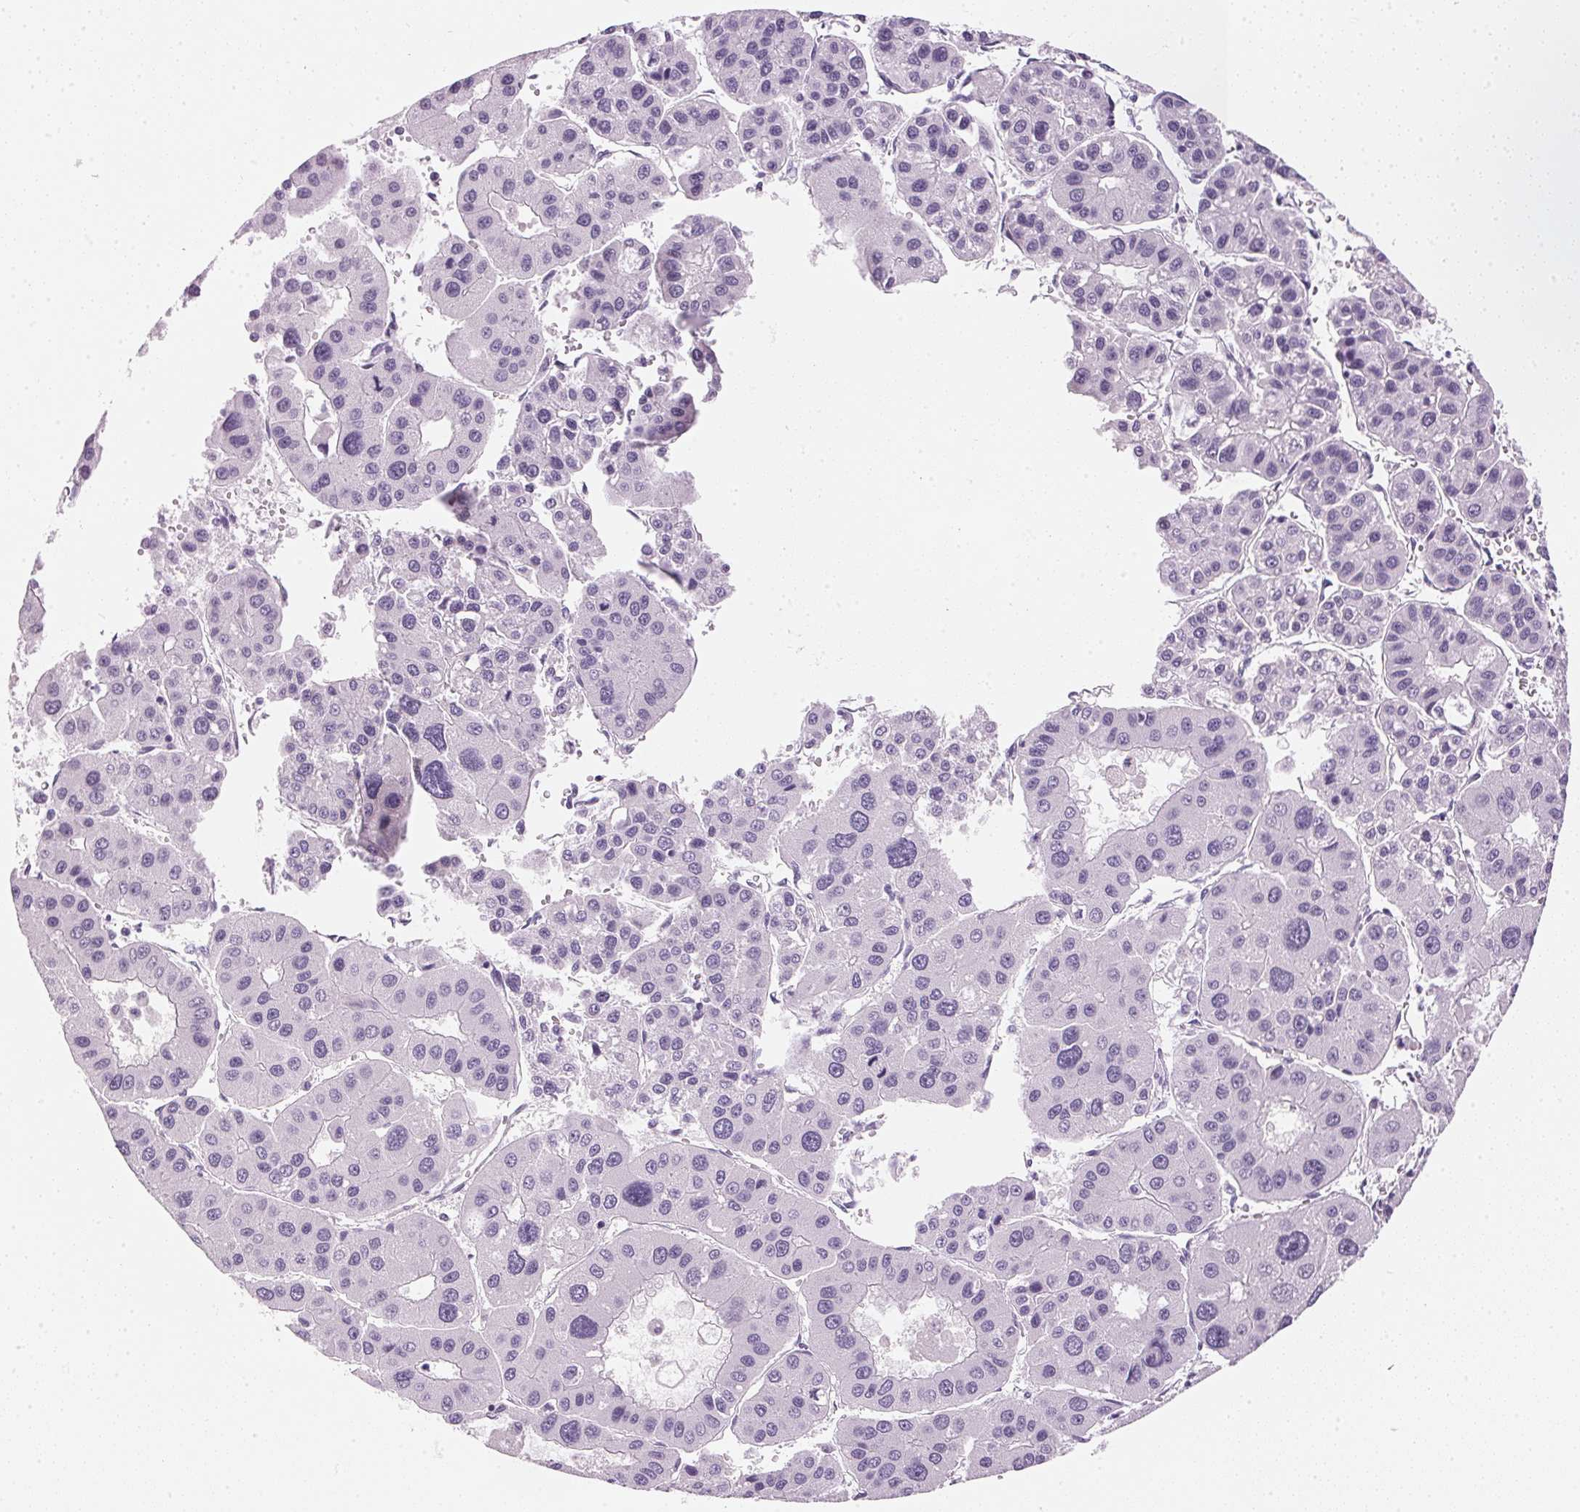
{"staining": {"intensity": "negative", "quantity": "none", "location": "none"}, "tissue": "liver cancer", "cell_type": "Tumor cells", "image_type": "cancer", "snomed": [{"axis": "morphology", "description": "Carcinoma, Hepatocellular, NOS"}, {"axis": "topography", "description": "Liver"}], "caption": "Hepatocellular carcinoma (liver) was stained to show a protein in brown. There is no significant positivity in tumor cells.", "gene": "IGFBP1", "patient": {"sex": "male", "age": 73}}